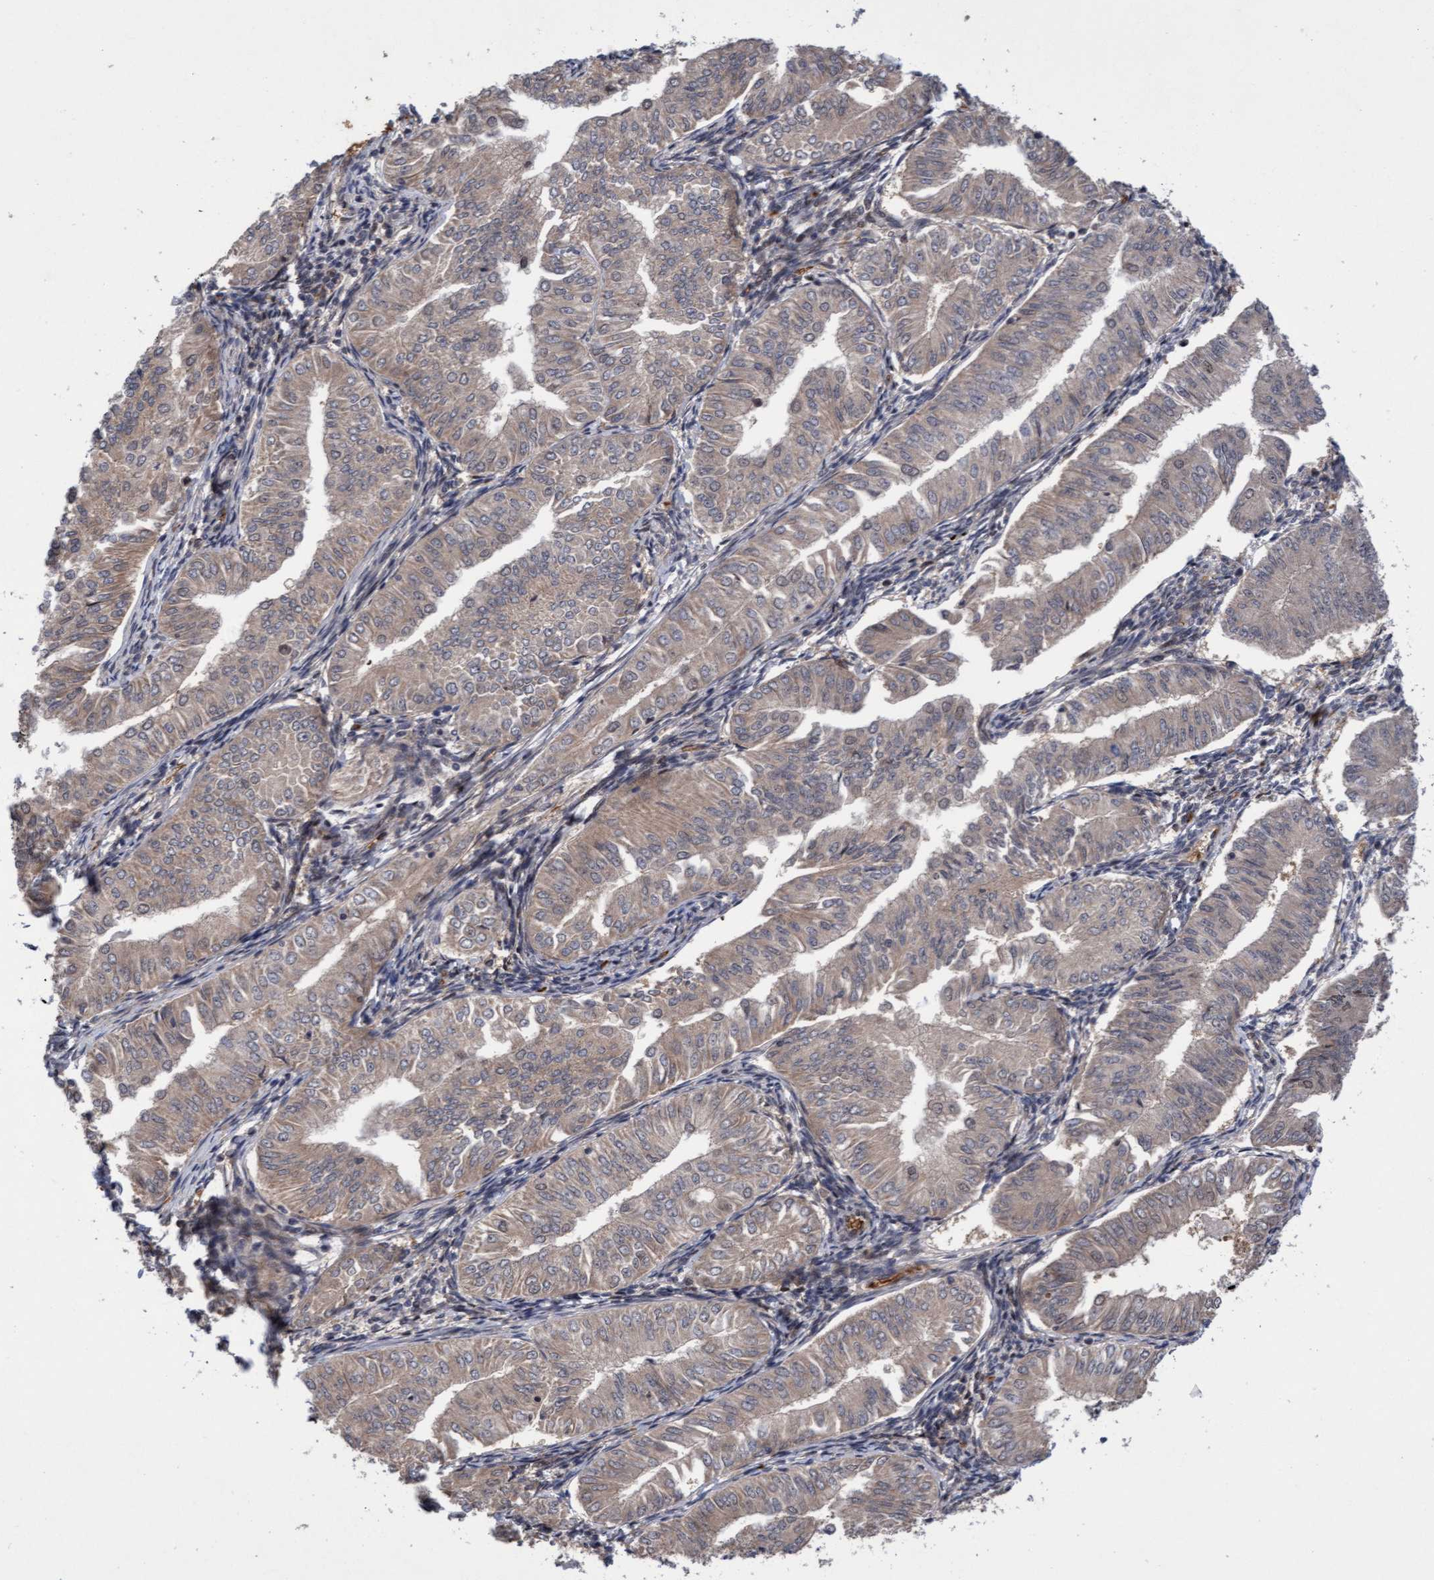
{"staining": {"intensity": "weak", "quantity": "25%-75%", "location": "cytoplasmic/membranous"}, "tissue": "endometrial cancer", "cell_type": "Tumor cells", "image_type": "cancer", "snomed": [{"axis": "morphology", "description": "Normal tissue, NOS"}, {"axis": "morphology", "description": "Adenocarcinoma, NOS"}, {"axis": "topography", "description": "Endometrium"}], "caption": "A micrograph of human adenocarcinoma (endometrial) stained for a protein displays weak cytoplasmic/membranous brown staining in tumor cells.", "gene": "TANC2", "patient": {"sex": "female", "age": 53}}